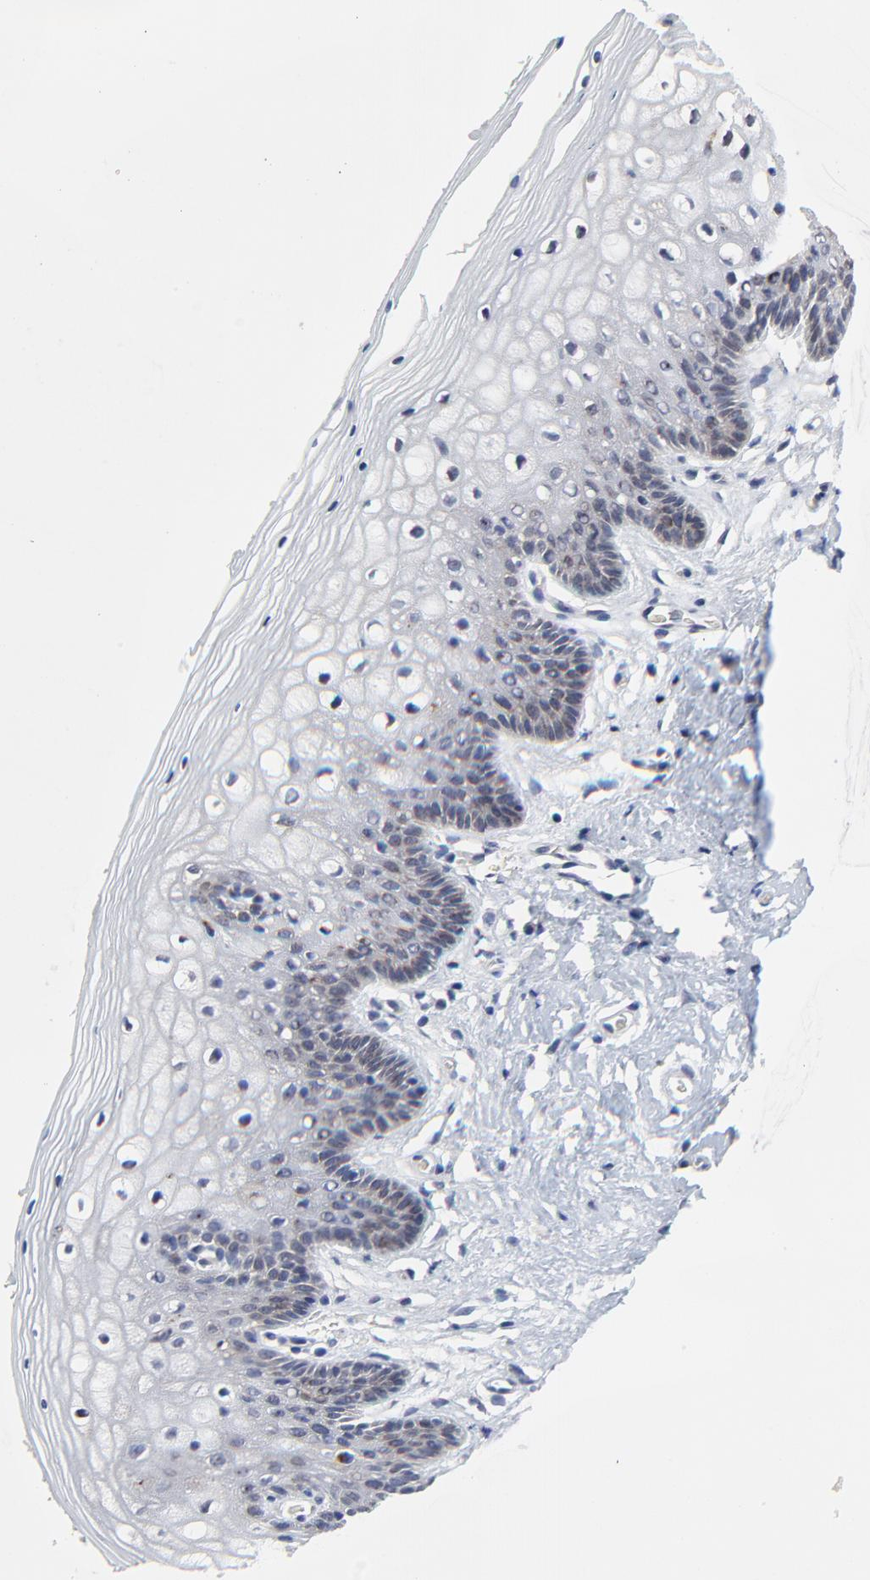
{"staining": {"intensity": "weak", "quantity": "<25%", "location": "cytoplasmic/membranous"}, "tissue": "vagina", "cell_type": "Squamous epithelial cells", "image_type": "normal", "snomed": [{"axis": "morphology", "description": "Normal tissue, NOS"}, {"axis": "topography", "description": "Vagina"}], "caption": "High magnification brightfield microscopy of unremarkable vagina stained with DAB (brown) and counterstained with hematoxylin (blue): squamous epithelial cells show no significant staining.", "gene": "NLGN3", "patient": {"sex": "female", "age": 46}}